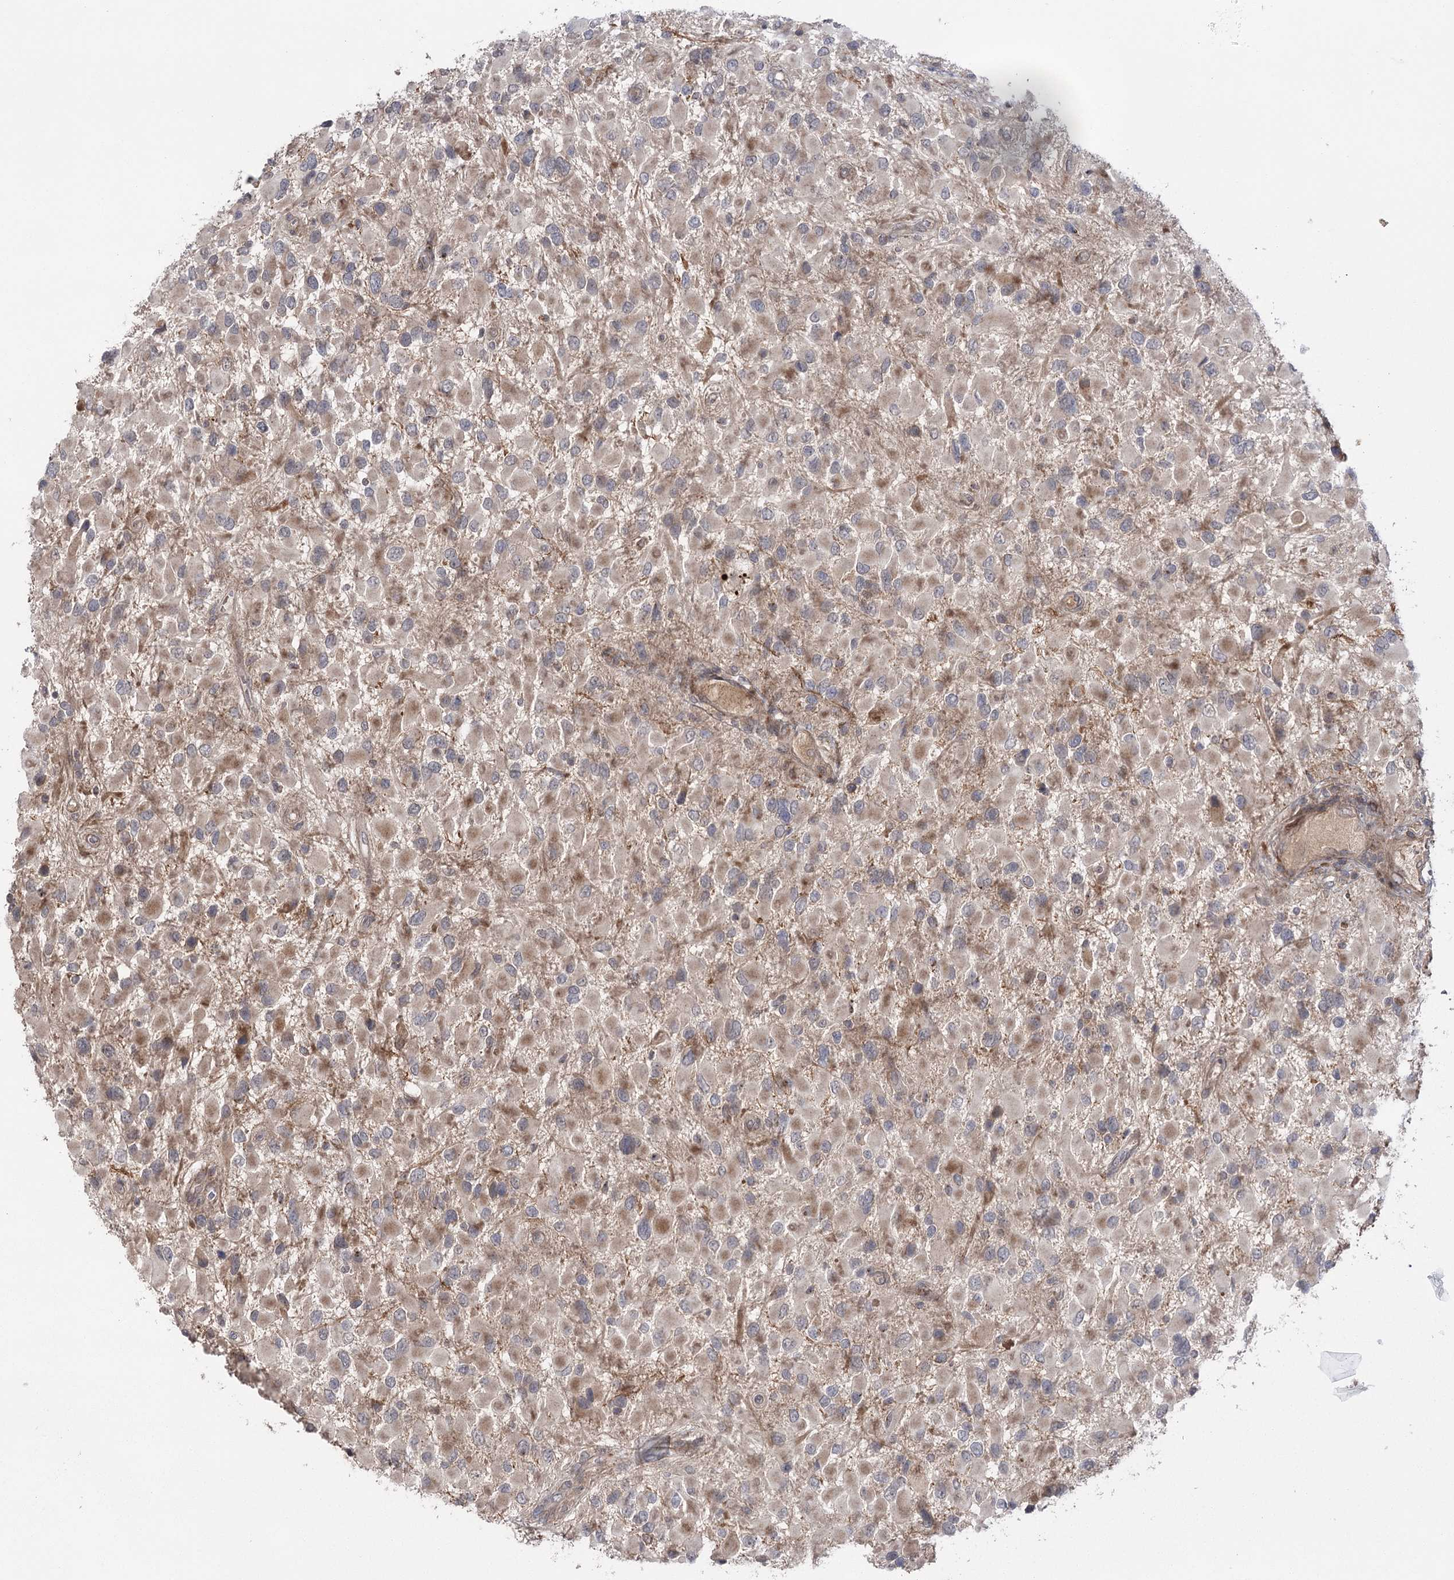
{"staining": {"intensity": "weak", "quantity": "25%-75%", "location": "cytoplasmic/membranous"}, "tissue": "glioma", "cell_type": "Tumor cells", "image_type": "cancer", "snomed": [{"axis": "morphology", "description": "Glioma, malignant, High grade"}, {"axis": "topography", "description": "Brain"}], "caption": "A brown stain highlights weak cytoplasmic/membranous positivity of a protein in malignant glioma (high-grade) tumor cells.", "gene": "KCNN2", "patient": {"sex": "male", "age": 53}}